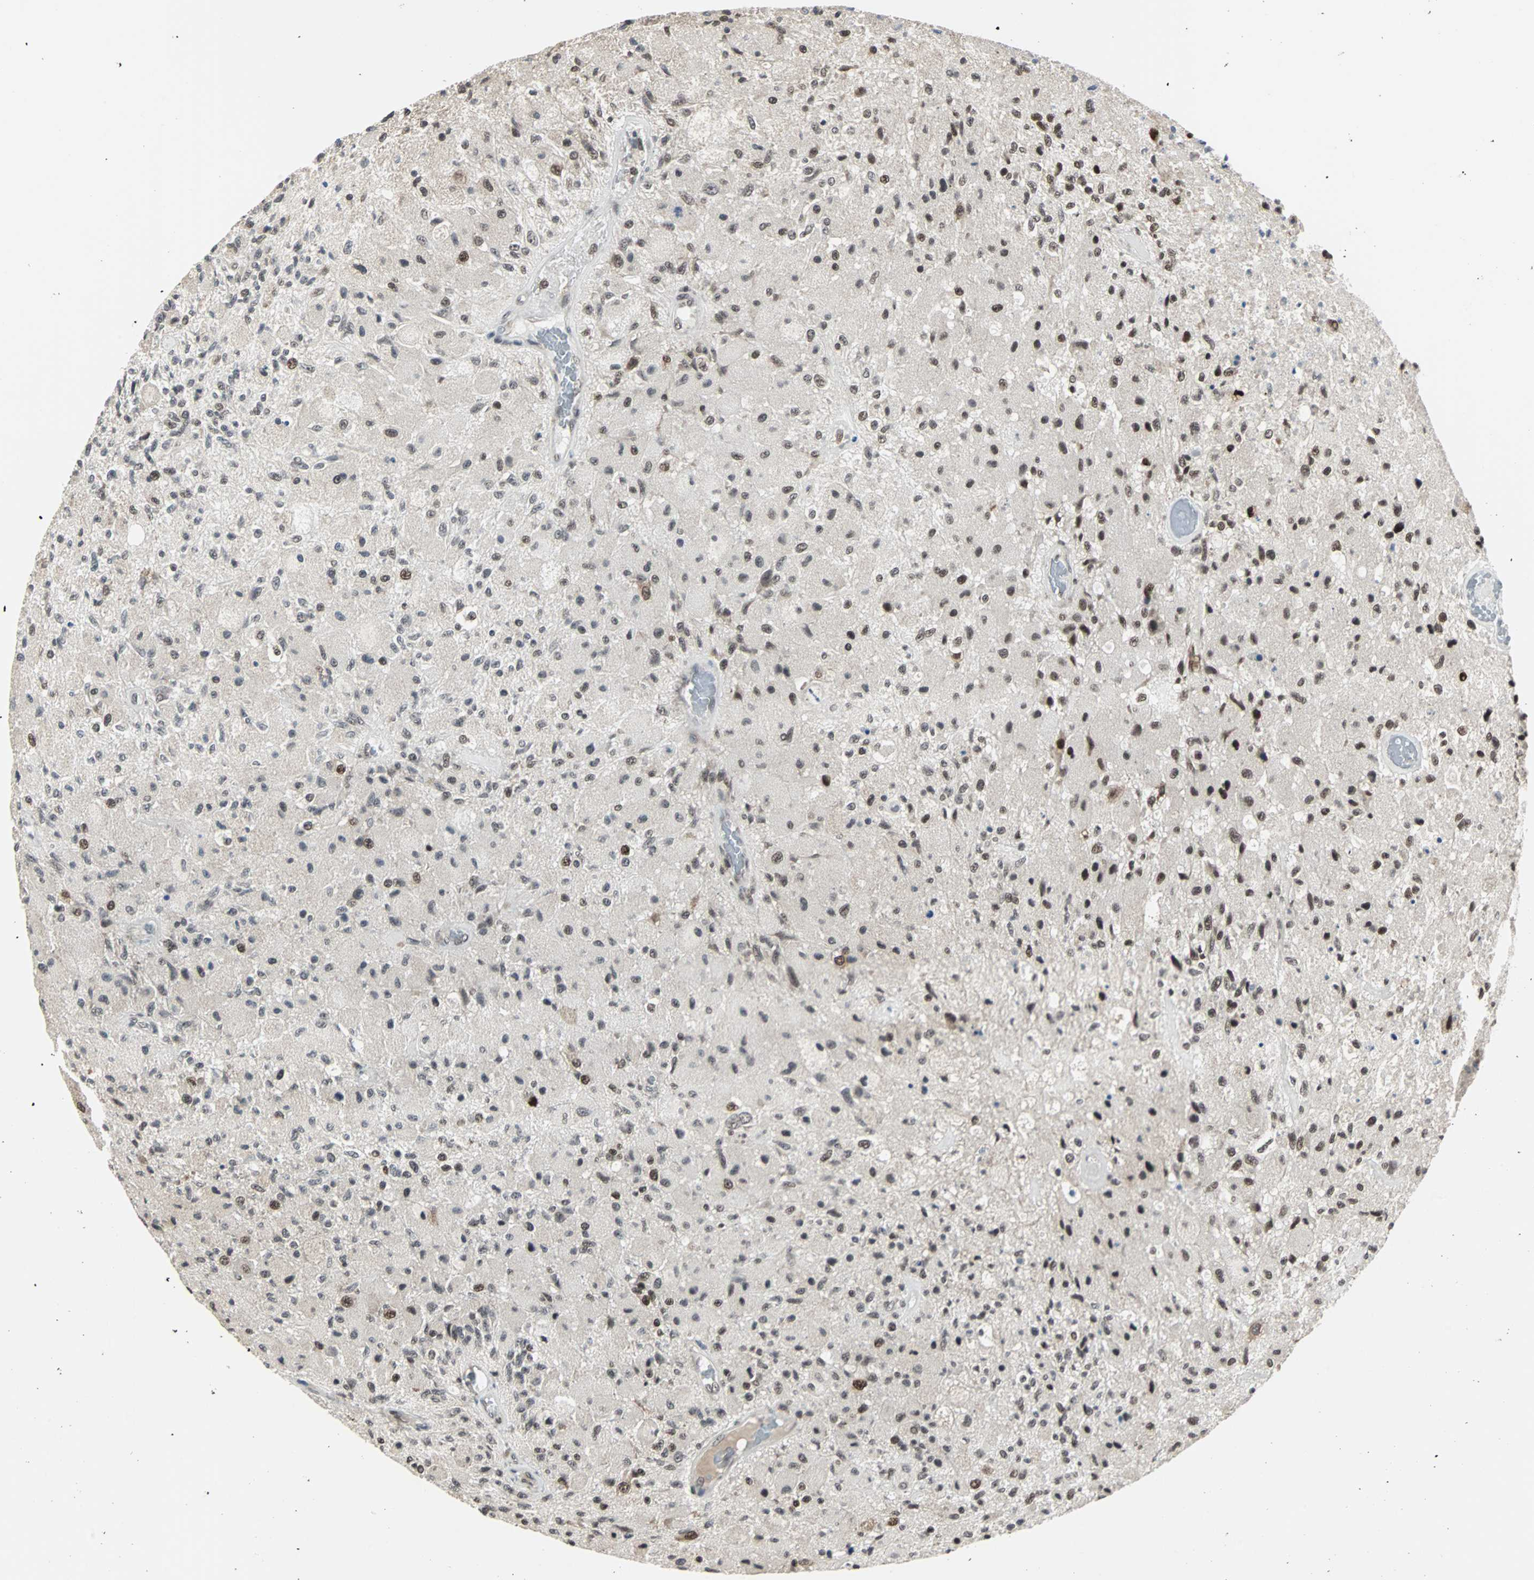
{"staining": {"intensity": "moderate", "quantity": ">75%", "location": "nuclear"}, "tissue": "glioma", "cell_type": "Tumor cells", "image_type": "cancer", "snomed": [{"axis": "morphology", "description": "Normal tissue, NOS"}, {"axis": "morphology", "description": "Glioma, malignant, High grade"}, {"axis": "topography", "description": "Cerebral cortex"}], "caption": "Immunohistochemistry (DAB (3,3'-diaminobenzidine)) staining of high-grade glioma (malignant) displays moderate nuclear protein expression in about >75% of tumor cells. The protein of interest is shown in brown color, while the nuclei are stained blue.", "gene": "TERF2IP", "patient": {"sex": "male", "age": 77}}